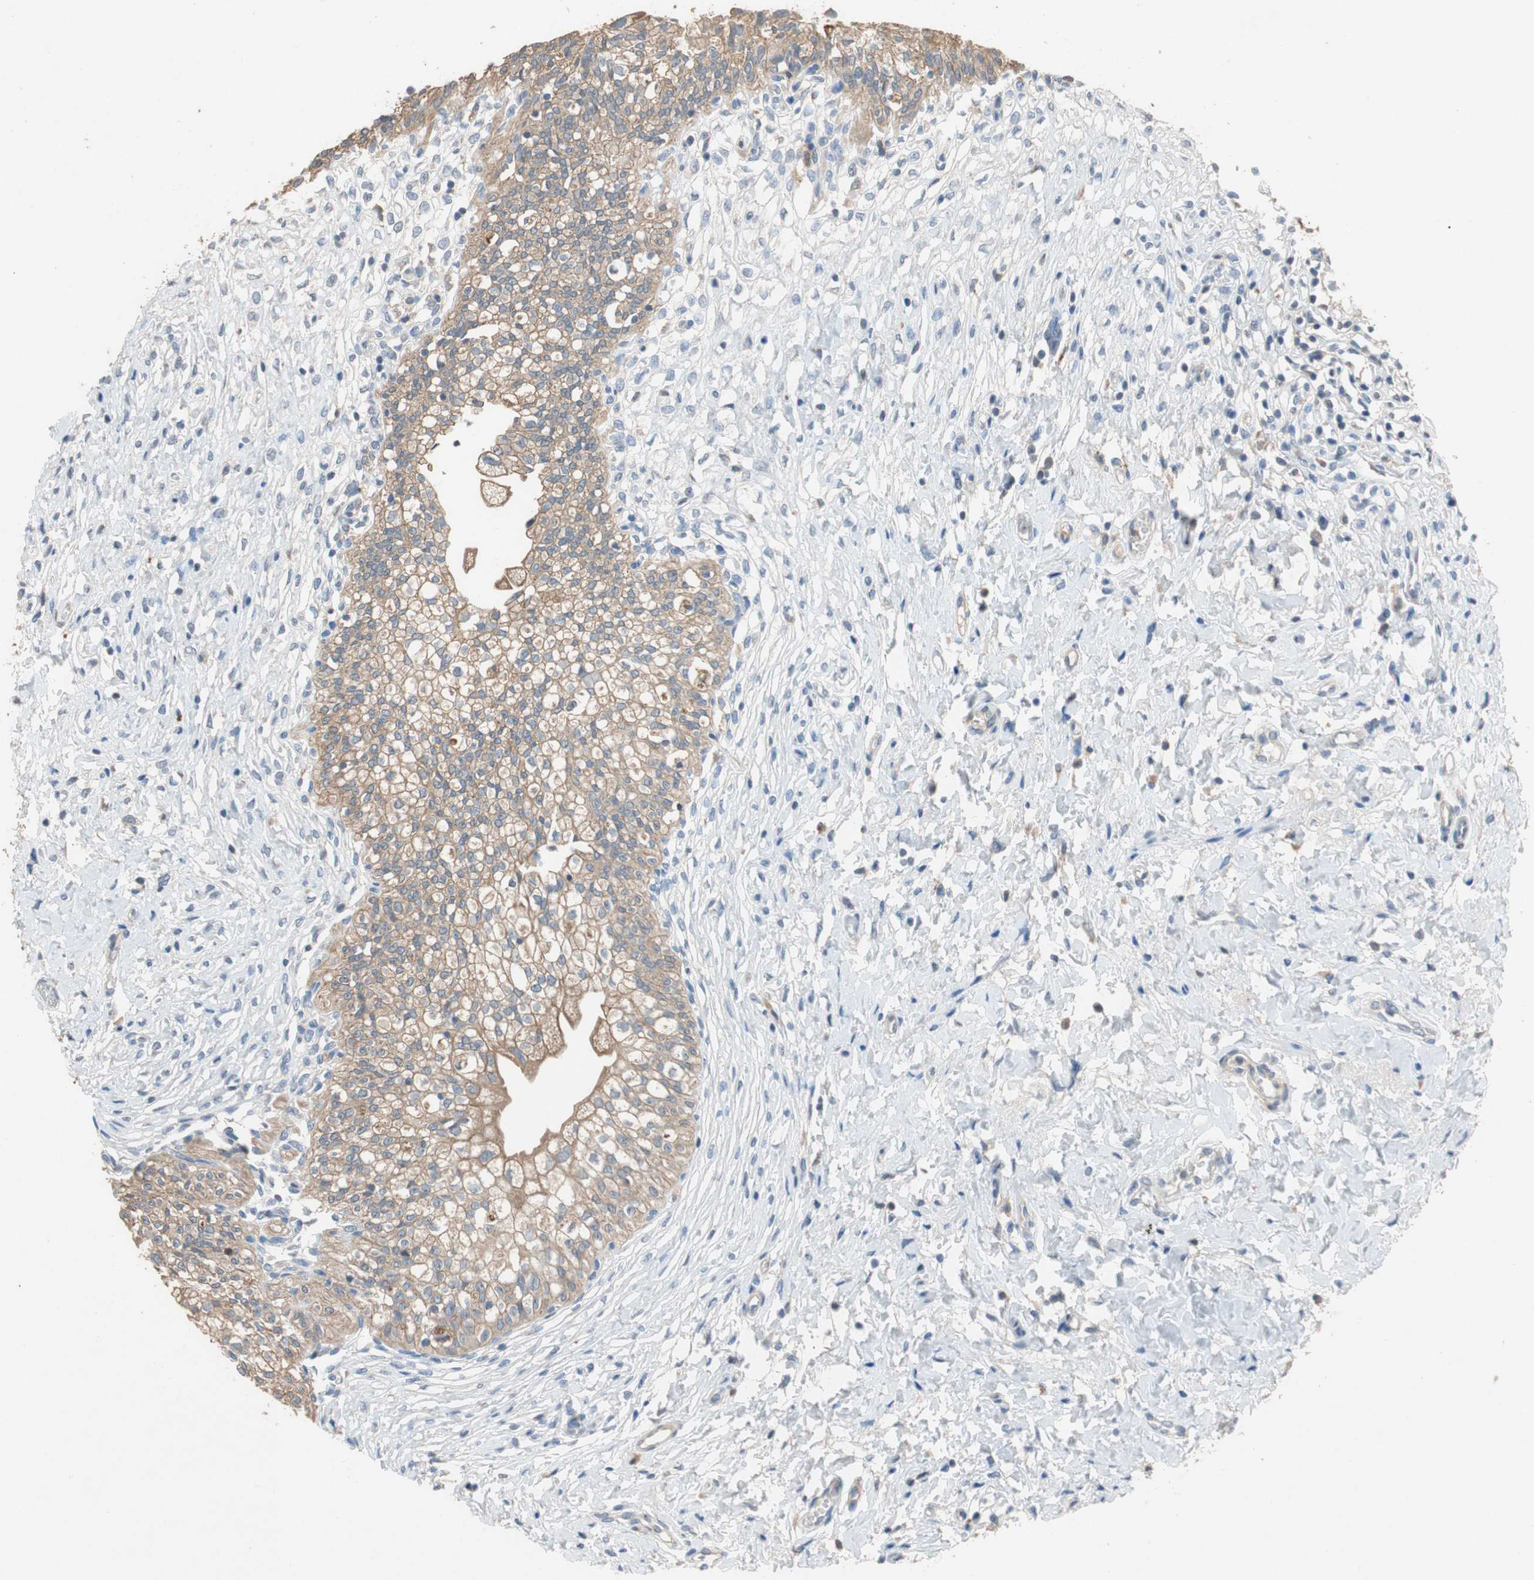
{"staining": {"intensity": "moderate", "quantity": ">75%", "location": "cytoplasmic/membranous"}, "tissue": "urinary bladder", "cell_type": "Urothelial cells", "image_type": "normal", "snomed": [{"axis": "morphology", "description": "Normal tissue, NOS"}, {"axis": "morphology", "description": "Inflammation, NOS"}, {"axis": "topography", "description": "Urinary bladder"}], "caption": "Normal urinary bladder reveals moderate cytoplasmic/membranous expression in about >75% of urothelial cells, visualized by immunohistochemistry.", "gene": "ADAP1", "patient": {"sex": "female", "age": 80}}